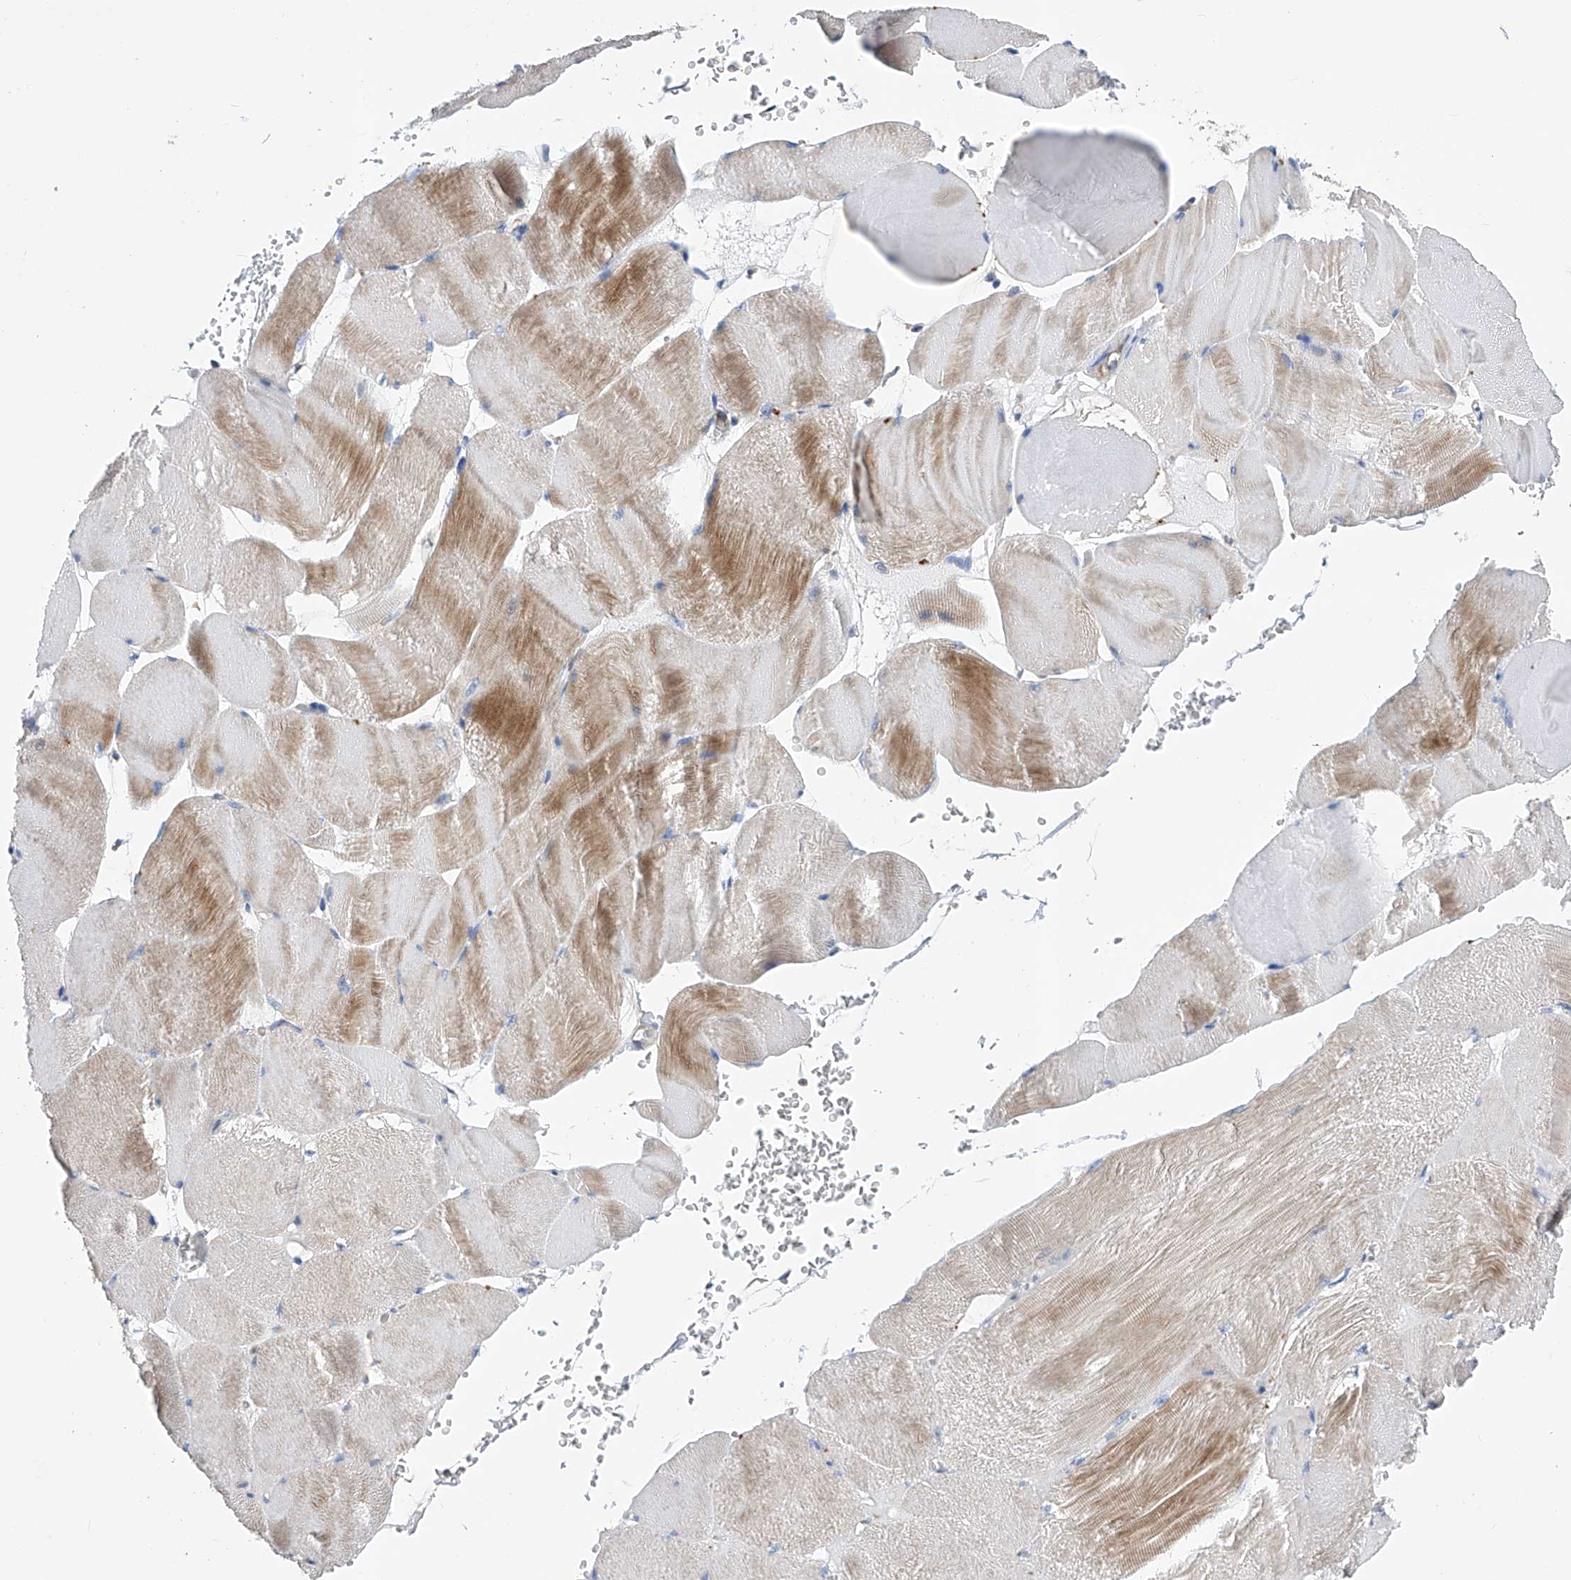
{"staining": {"intensity": "moderate", "quantity": "25%-75%", "location": "cytoplasmic/membranous"}, "tissue": "skeletal muscle", "cell_type": "Myocytes", "image_type": "normal", "snomed": [{"axis": "morphology", "description": "Normal tissue, NOS"}, {"axis": "morphology", "description": "Basal cell carcinoma"}, {"axis": "topography", "description": "Skeletal muscle"}], "caption": "Brown immunohistochemical staining in benign skeletal muscle exhibits moderate cytoplasmic/membranous staining in about 25%-75% of myocytes. (DAB (3,3'-diaminobenzidine) = brown stain, brightfield microscopy at high magnification).", "gene": "SPATA20", "patient": {"sex": "female", "age": 64}}